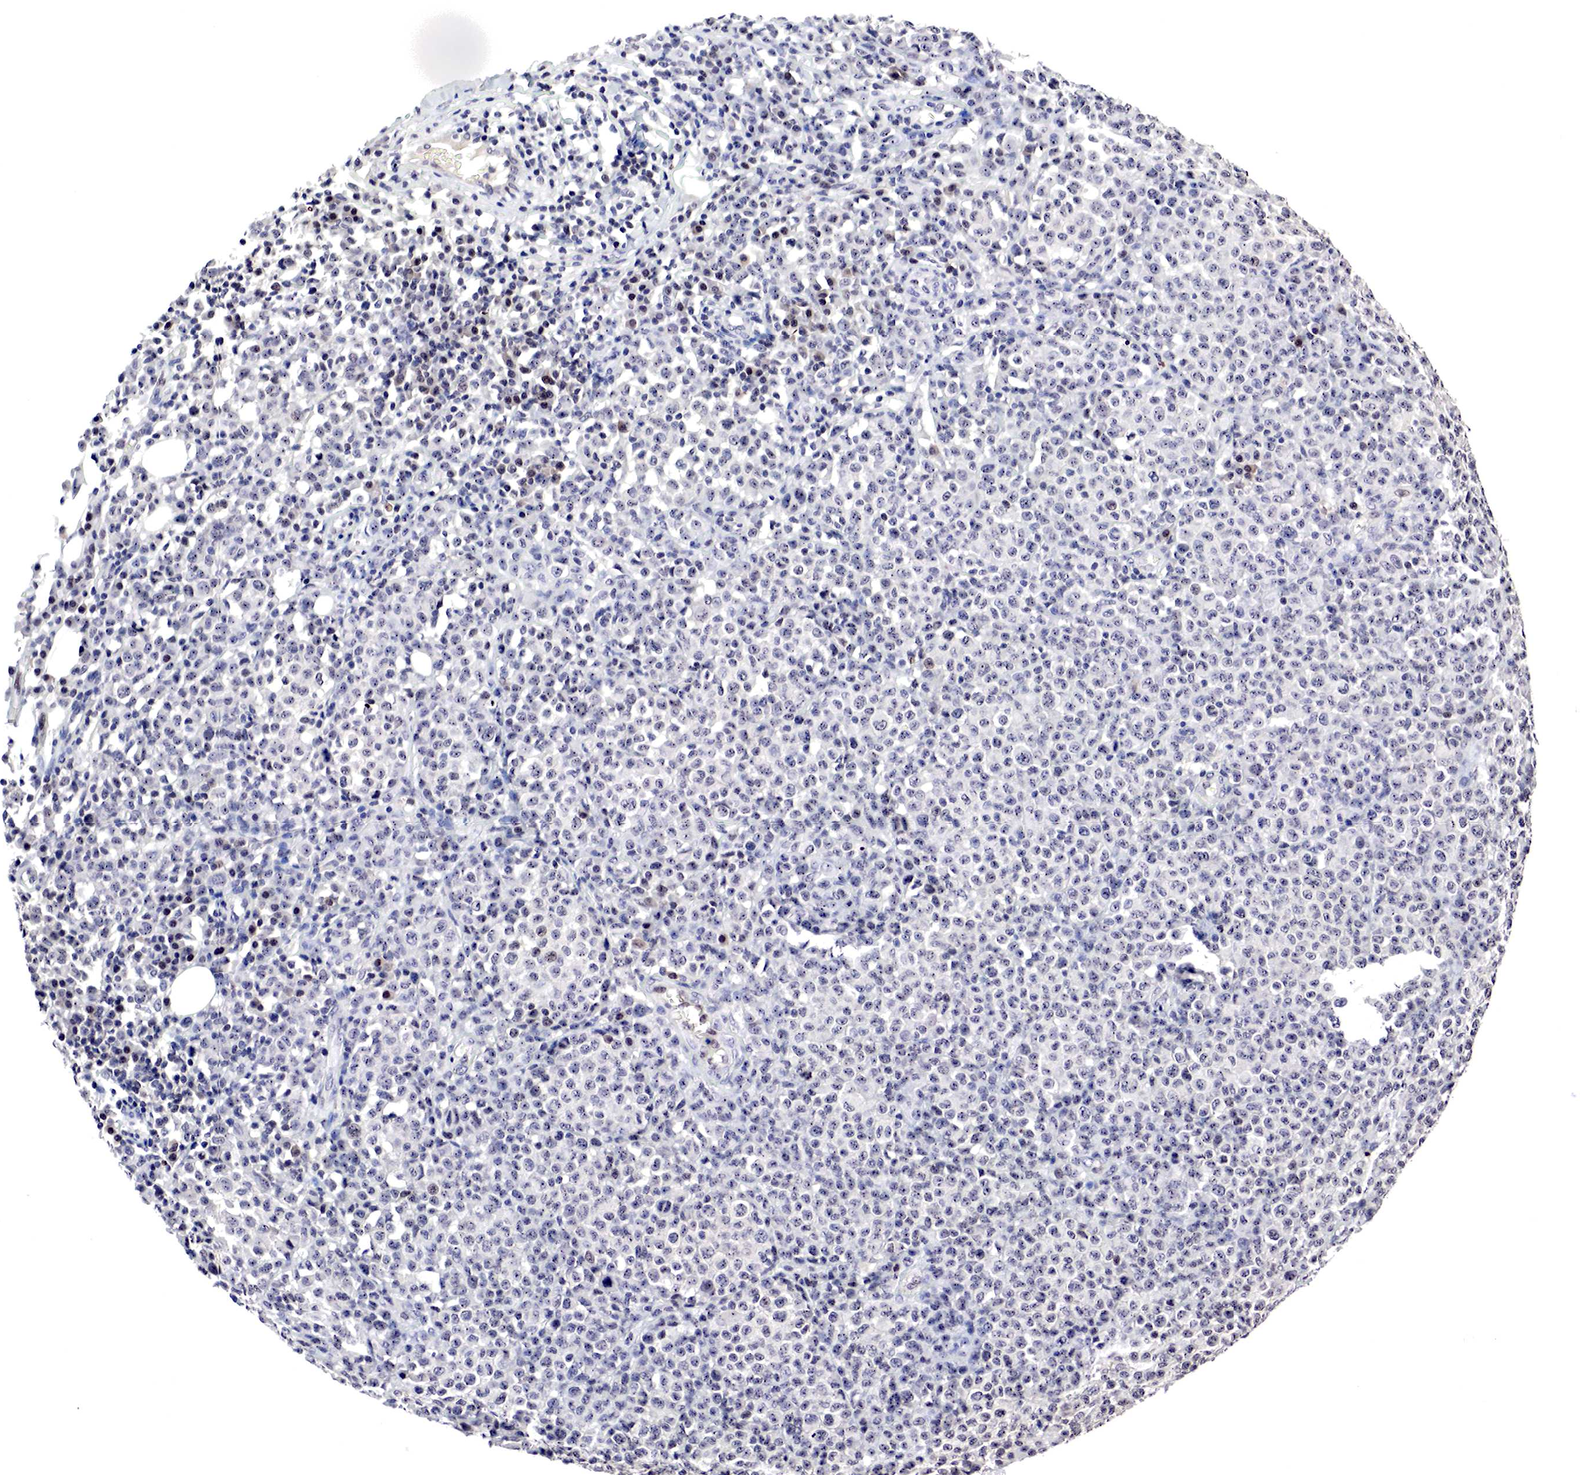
{"staining": {"intensity": "negative", "quantity": "none", "location": "none"}, "tissue": "melanoma", "cell_type": "Tumor cells", "image_type": "cancer", "snomed": [{"axis": "morphology", "description": "Malignant melanoma, Metastatic site"}, {"axis": "topography", "description": "Skin"}], "caption": "Photomicrograph shows no protein staining in tumor cells of melanoma tissue.", "gene": "DACH2", "patient": {"sex": "male", "age": 32}}